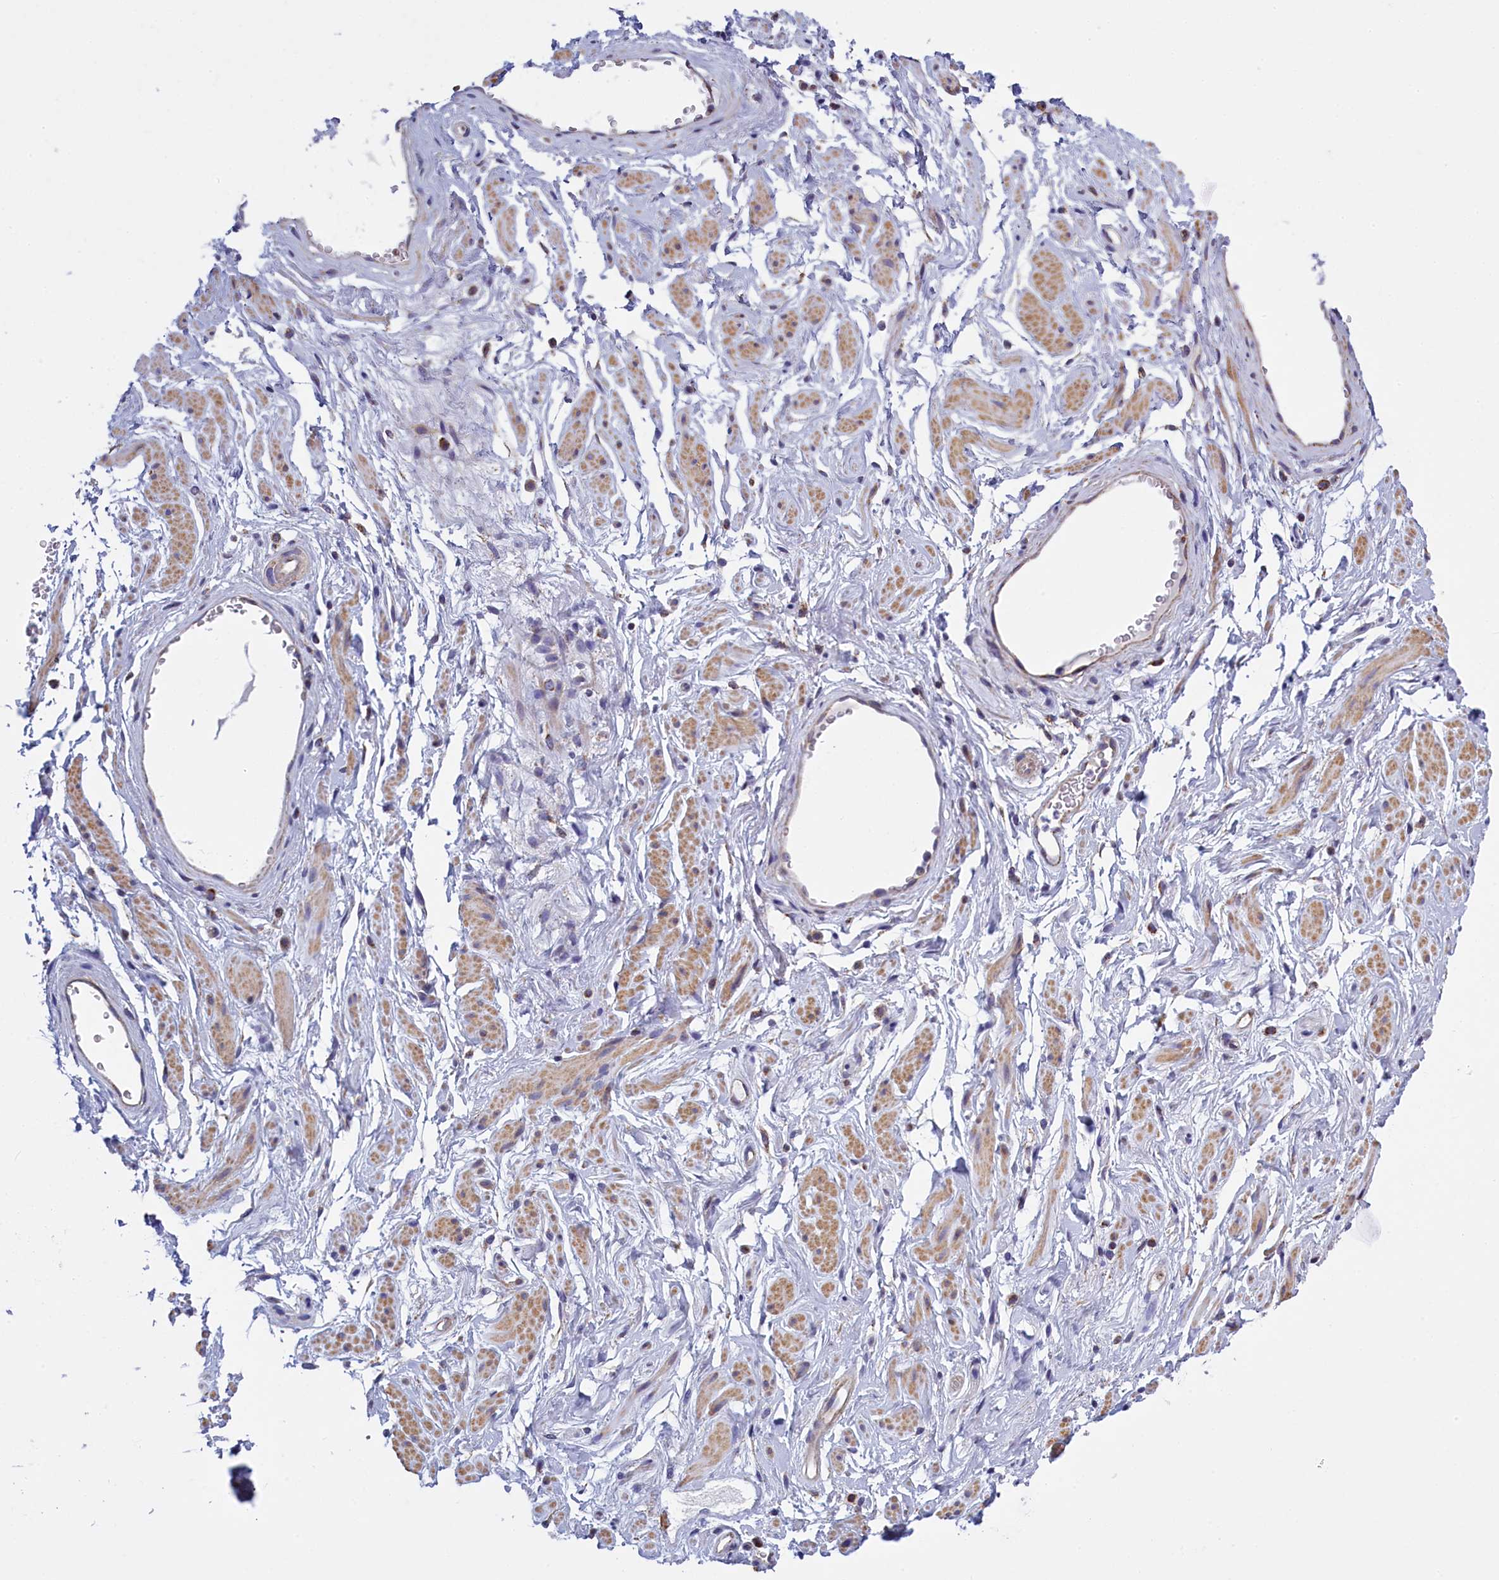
{"staining": {"intensity": "negative", "quantity": "none", "location": "none"}, "tissue": "adipose tissue", "cell_type": "Adipocytes", "image_type": "normal", "snomed": [{"axis": "morphology", "description": "Normal tissue, NOS"}, {"axis": "morphology", "description": "Adenocarcinoma, NOS"}, {"axis": "topography", "description": "Rectum"}, {"axis": "topography", "description": "Vagina"}, {"axis": "topography", "description": "Peripheral nerve tissue"}], "caption": "Immunohistochemistry micrograph of unremarkable human adipose tissue stained for a protein (brown), which demonstrates no expression in adipocytes. Brightfield microscopy of IHC stained with DAB (3,3'-diaminobenzidine) (brown) and hematoxylin (blue), captured at high magnification.", "gene": "IFT122", "patient": {"sex": "female", "age": 71}}